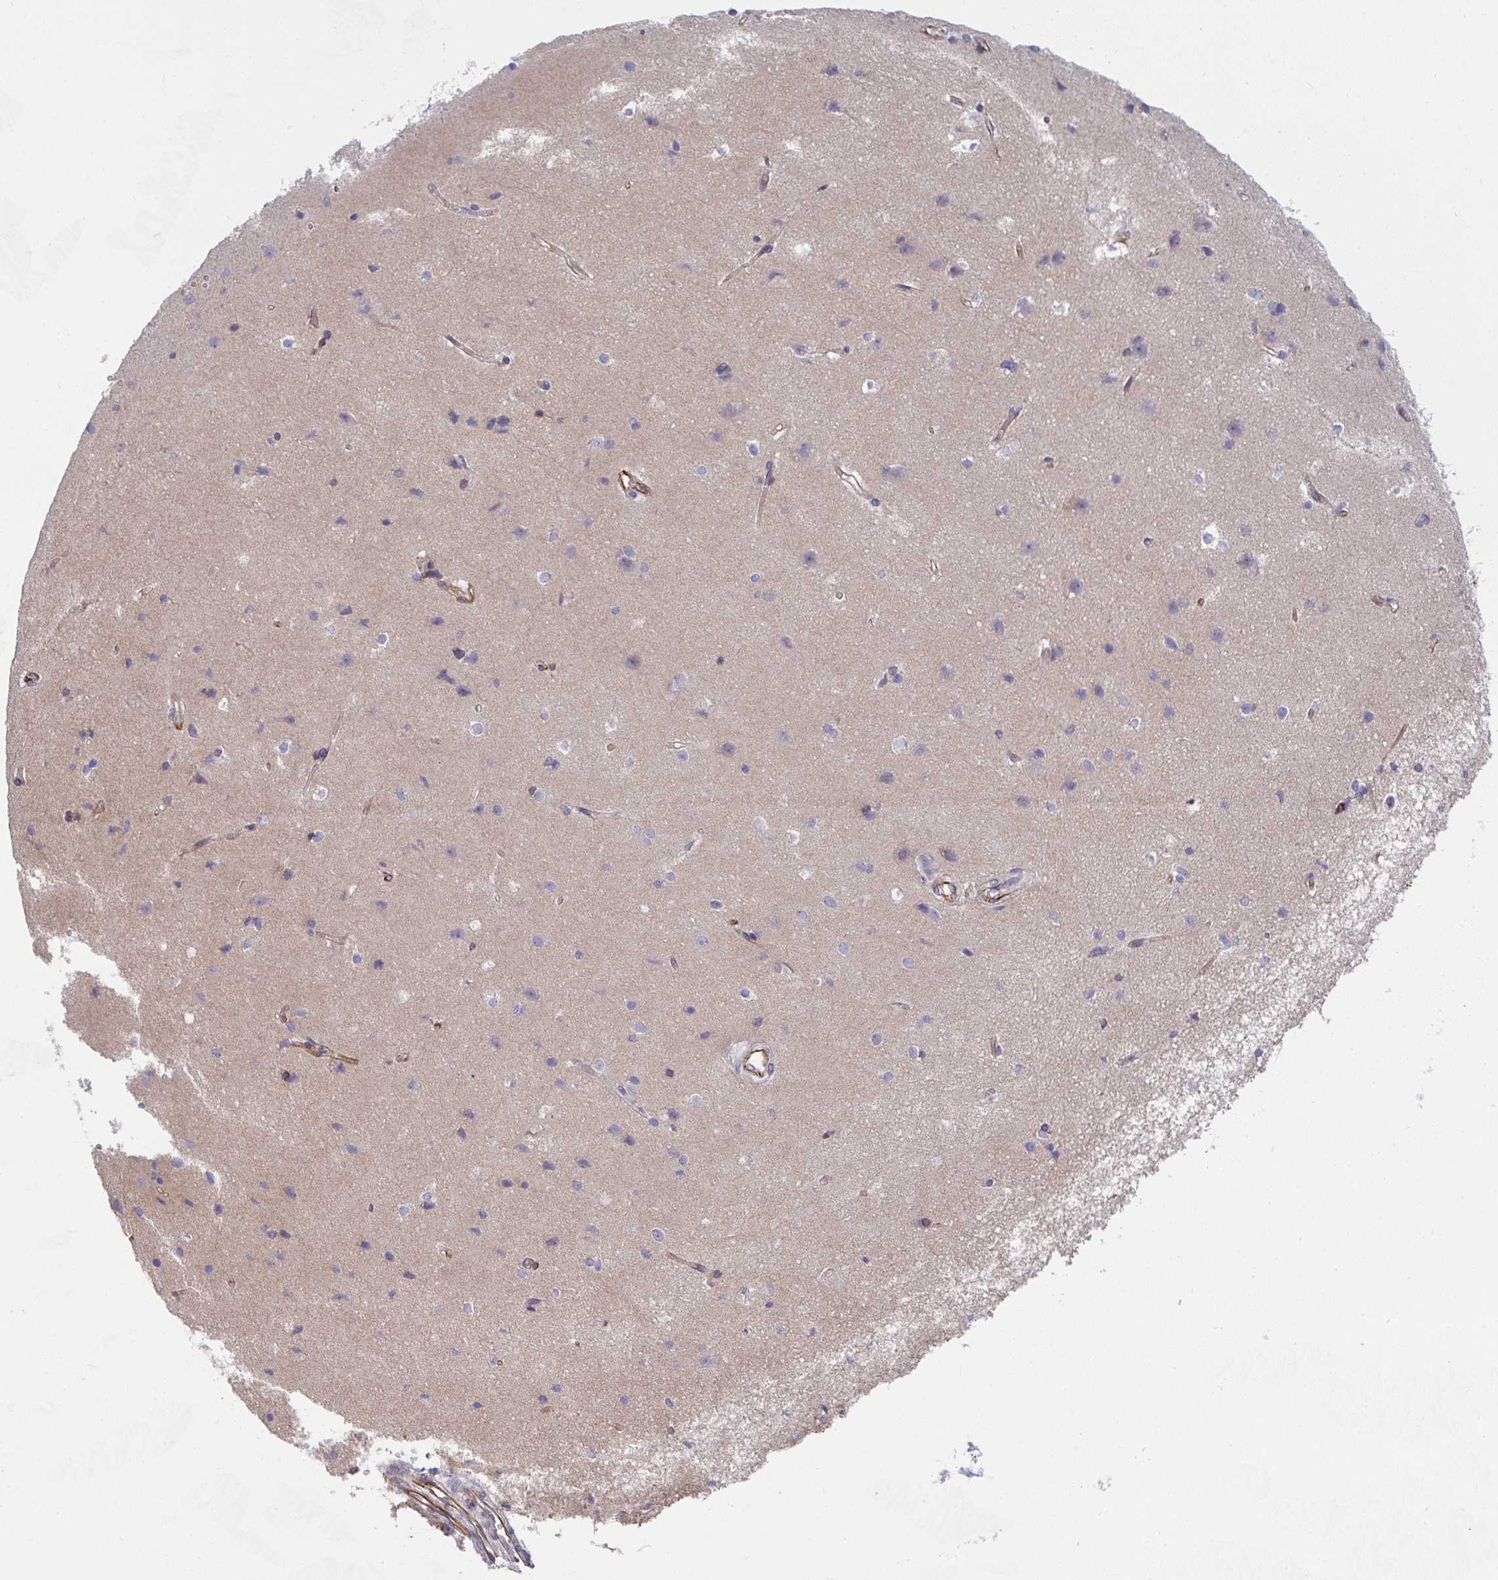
{"staining": {"intensity": "moderate", "quantity": "25%-75%", "location": "cytoplasmic/membranous"}, "tissue": "cerebral cortex", "cell_type": "Endothelial cells", "image_type": "normal", "snomed": [{"axis": "morphology", "description": "Normal tissue, NOS"}, {"axis": "topography", "description": "Cerebral cortex"}], "caption": "IHC image of unremarkable cerebral cortex: cerebral cortex stained using IHC displays medium levels of moderate protein expression localized specifically in the cytoplasmic/membranous of endothelial cells, appearing as a cytoplasmic/membranous brown color.", "gene": "EIF1AD", "patient": {"sex": "male", "age": 37}}